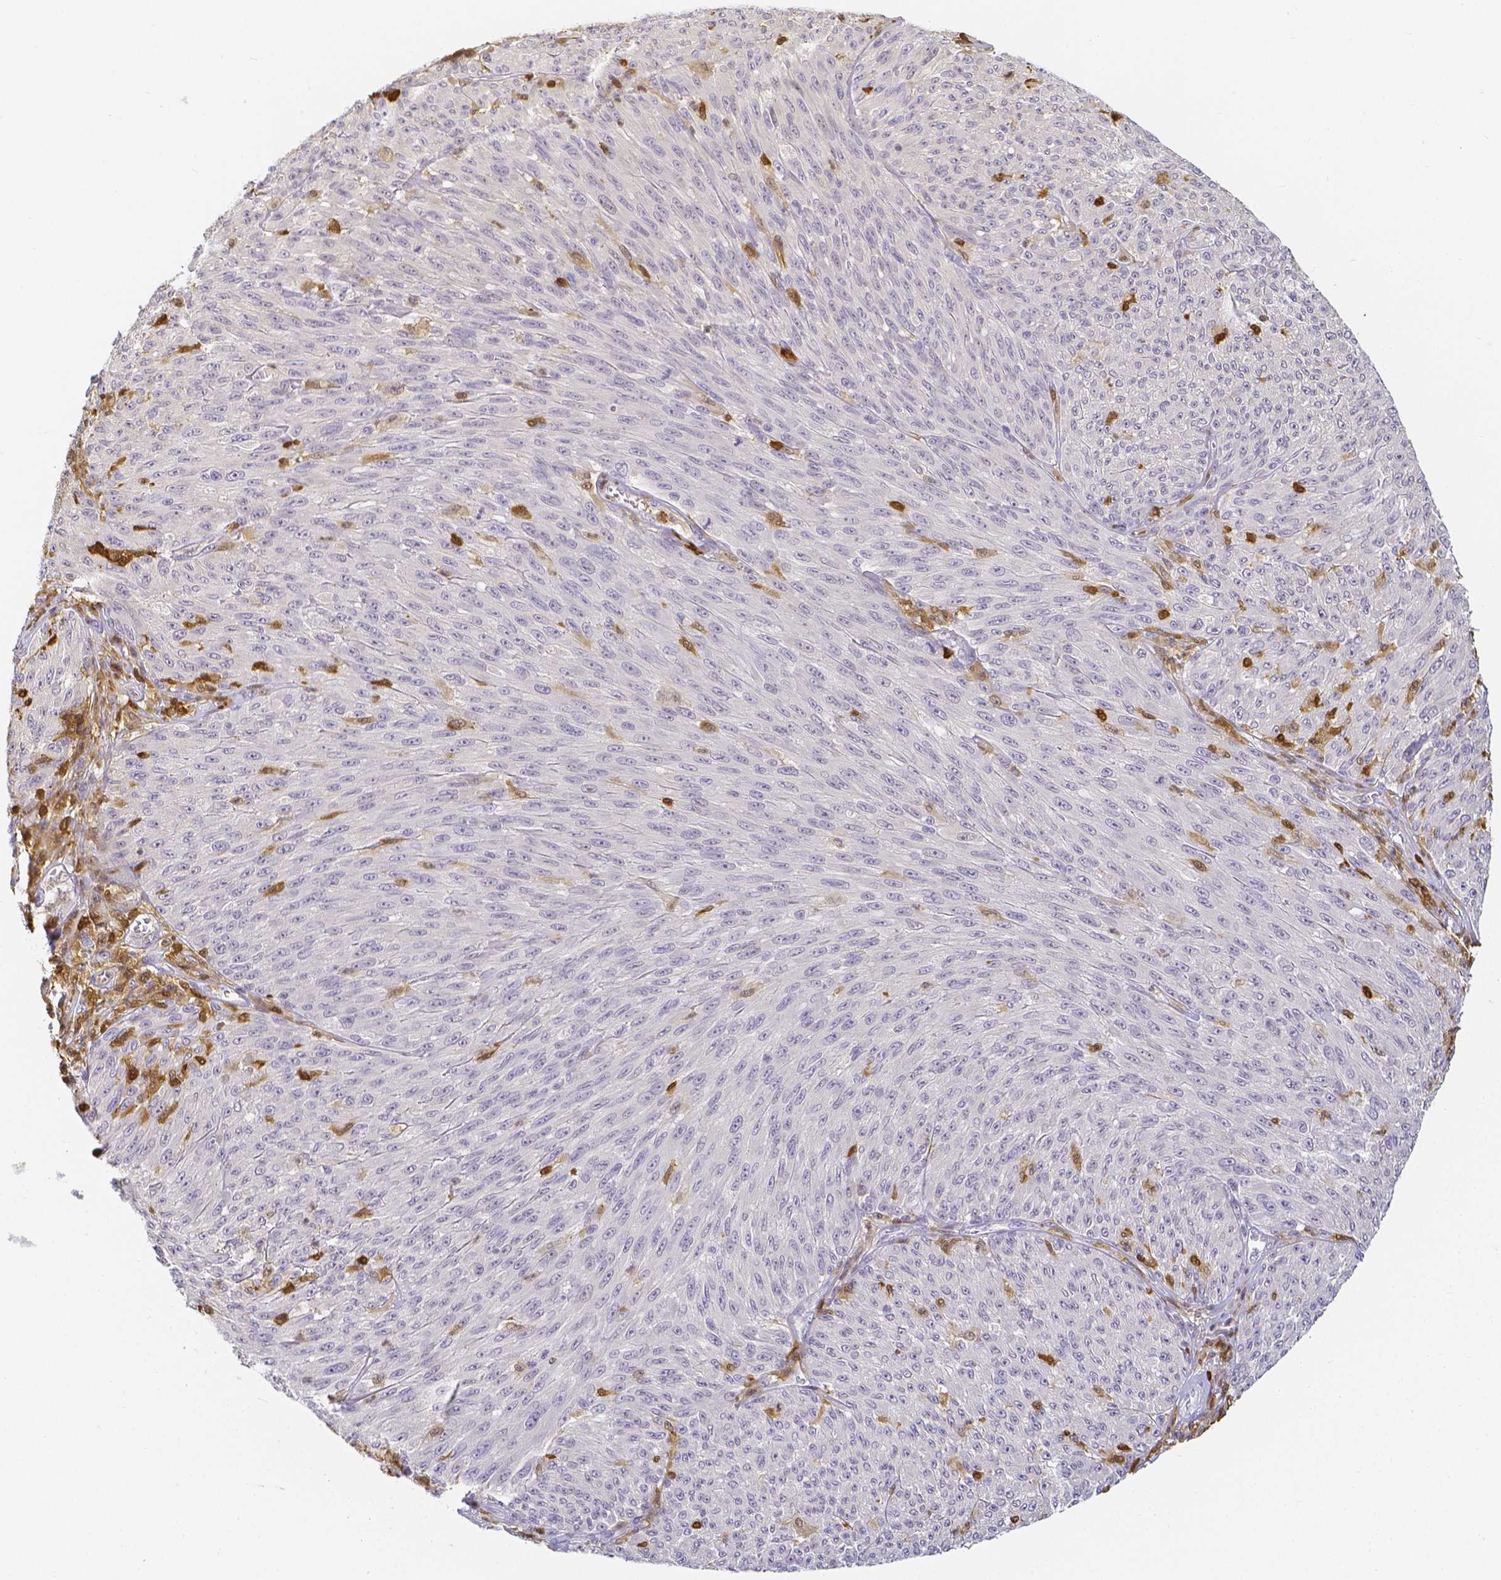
{"staining": {"intensity": "negative", "quantity": "none", "location": "none"}, "tissue": "melanoma", "cell_type": "Tumor cells", "image_type": "cancer", "snomed": [{"axis": "morphology", "description": "Malignant melanoma, NOS"}, {"axis": "topography", "description": "Skin"}], "caption": "Human melanoma stained for a protein using immunohistochemistry demonstrates no positivity in tumor cells.", "gene": "COTL1", "patient": {"sex": "male", "age": 85}}